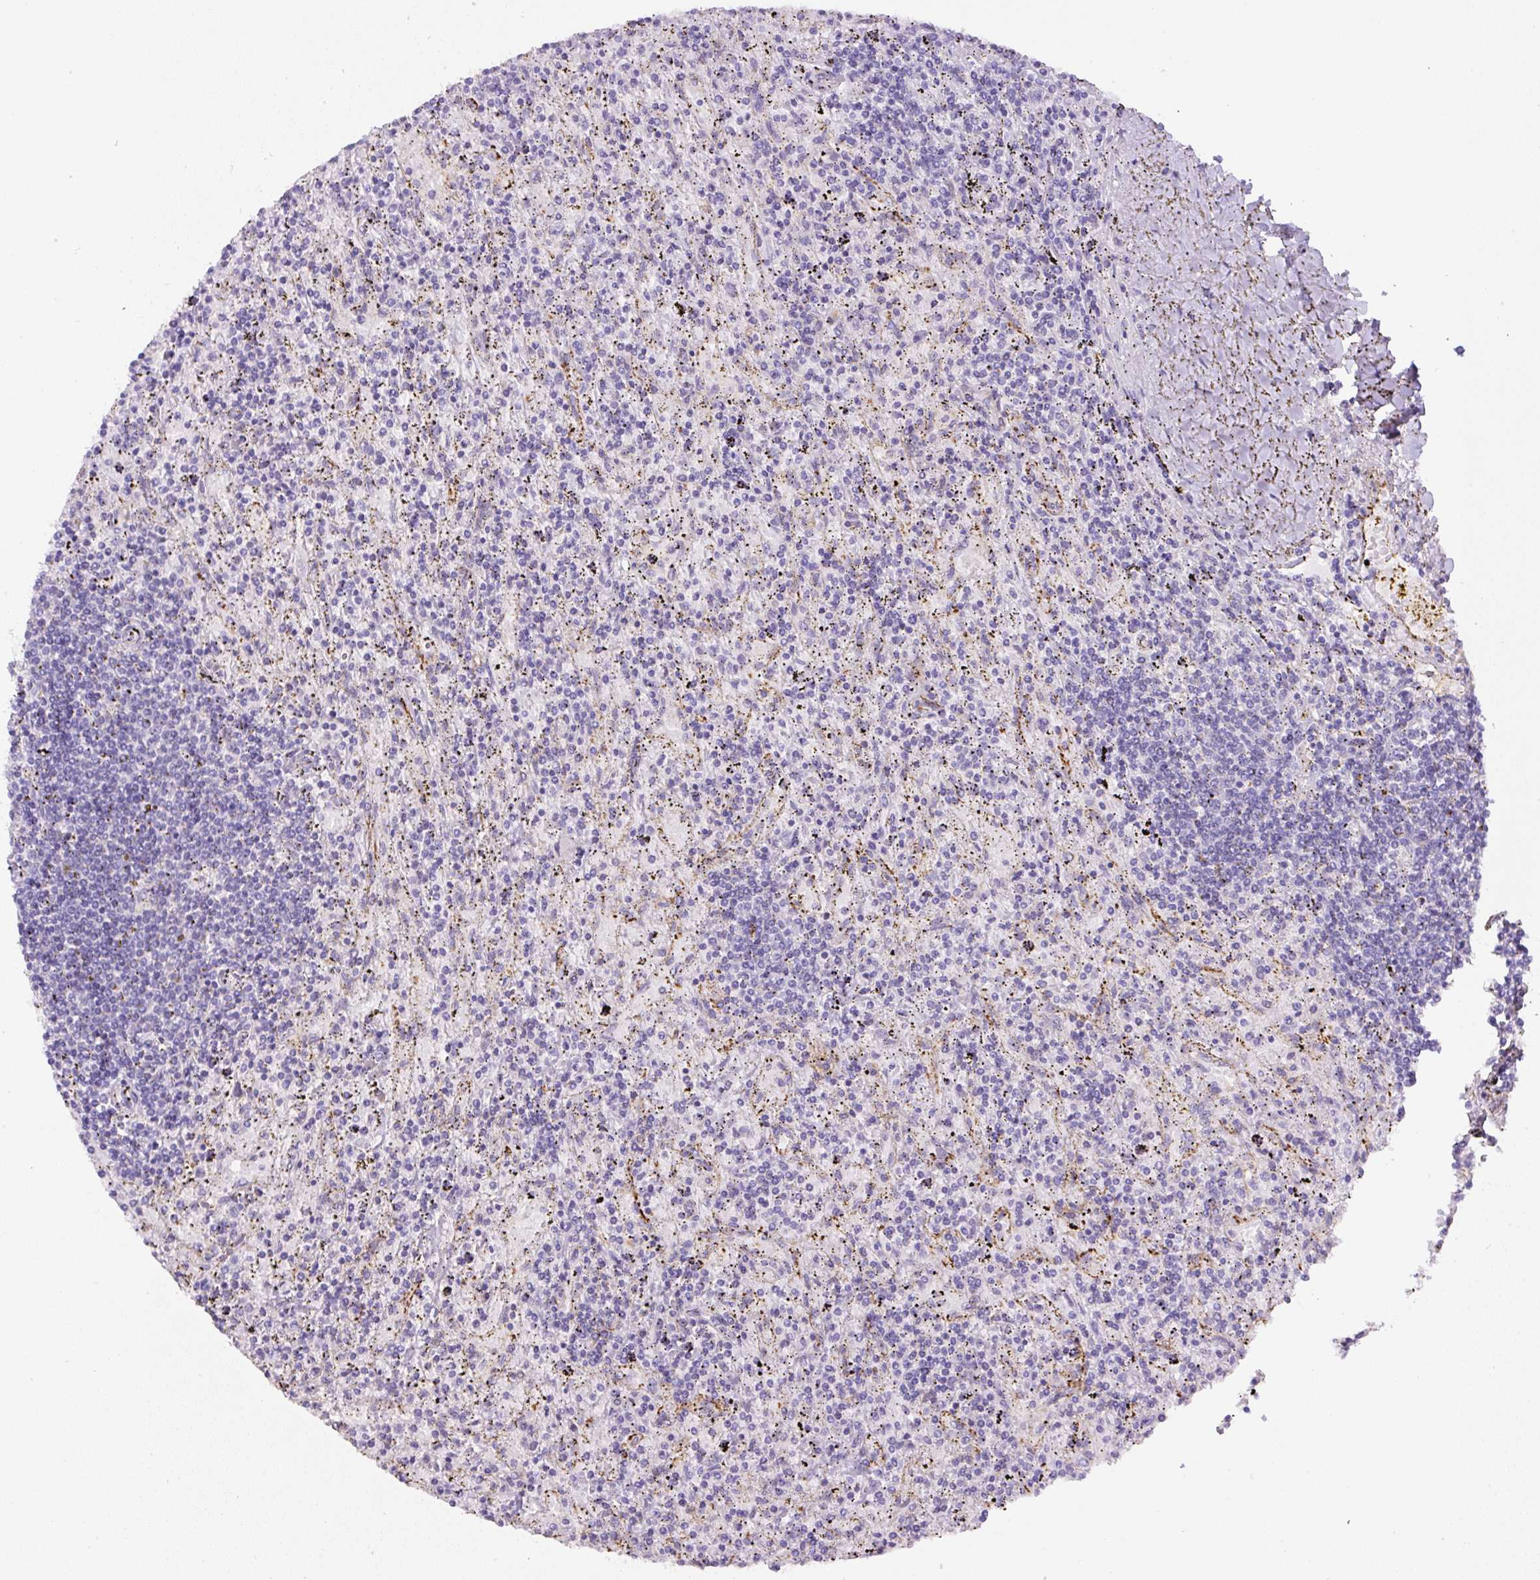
{"staining": {"intensity": "negative", "quantity": "none", "location": "none"}, "tissue": "lymphoma", "cell_type": "Tumor cells", "image_type": "cancer", "snomed": [{"axis": "morphology", "description": "Malignant lymphoma, non-Hodgkin's type, Low grade"}, {"axis": "topography", "description": "Spleen"}], "caption": "Immunohistochemistry photomicrograph of neoplastic tissue: lymphoma stained with DAB (3,3'-diaminobenzidine) reveals no significant protein expression in tumor cells. (Brightfield microscopy of DAB (3,3'-diaminobenzidine) immunohistochemistry (IHC) at high magnification).", "gene": "B3GALT5", "patient": {"sex": "male", "age": 76}}